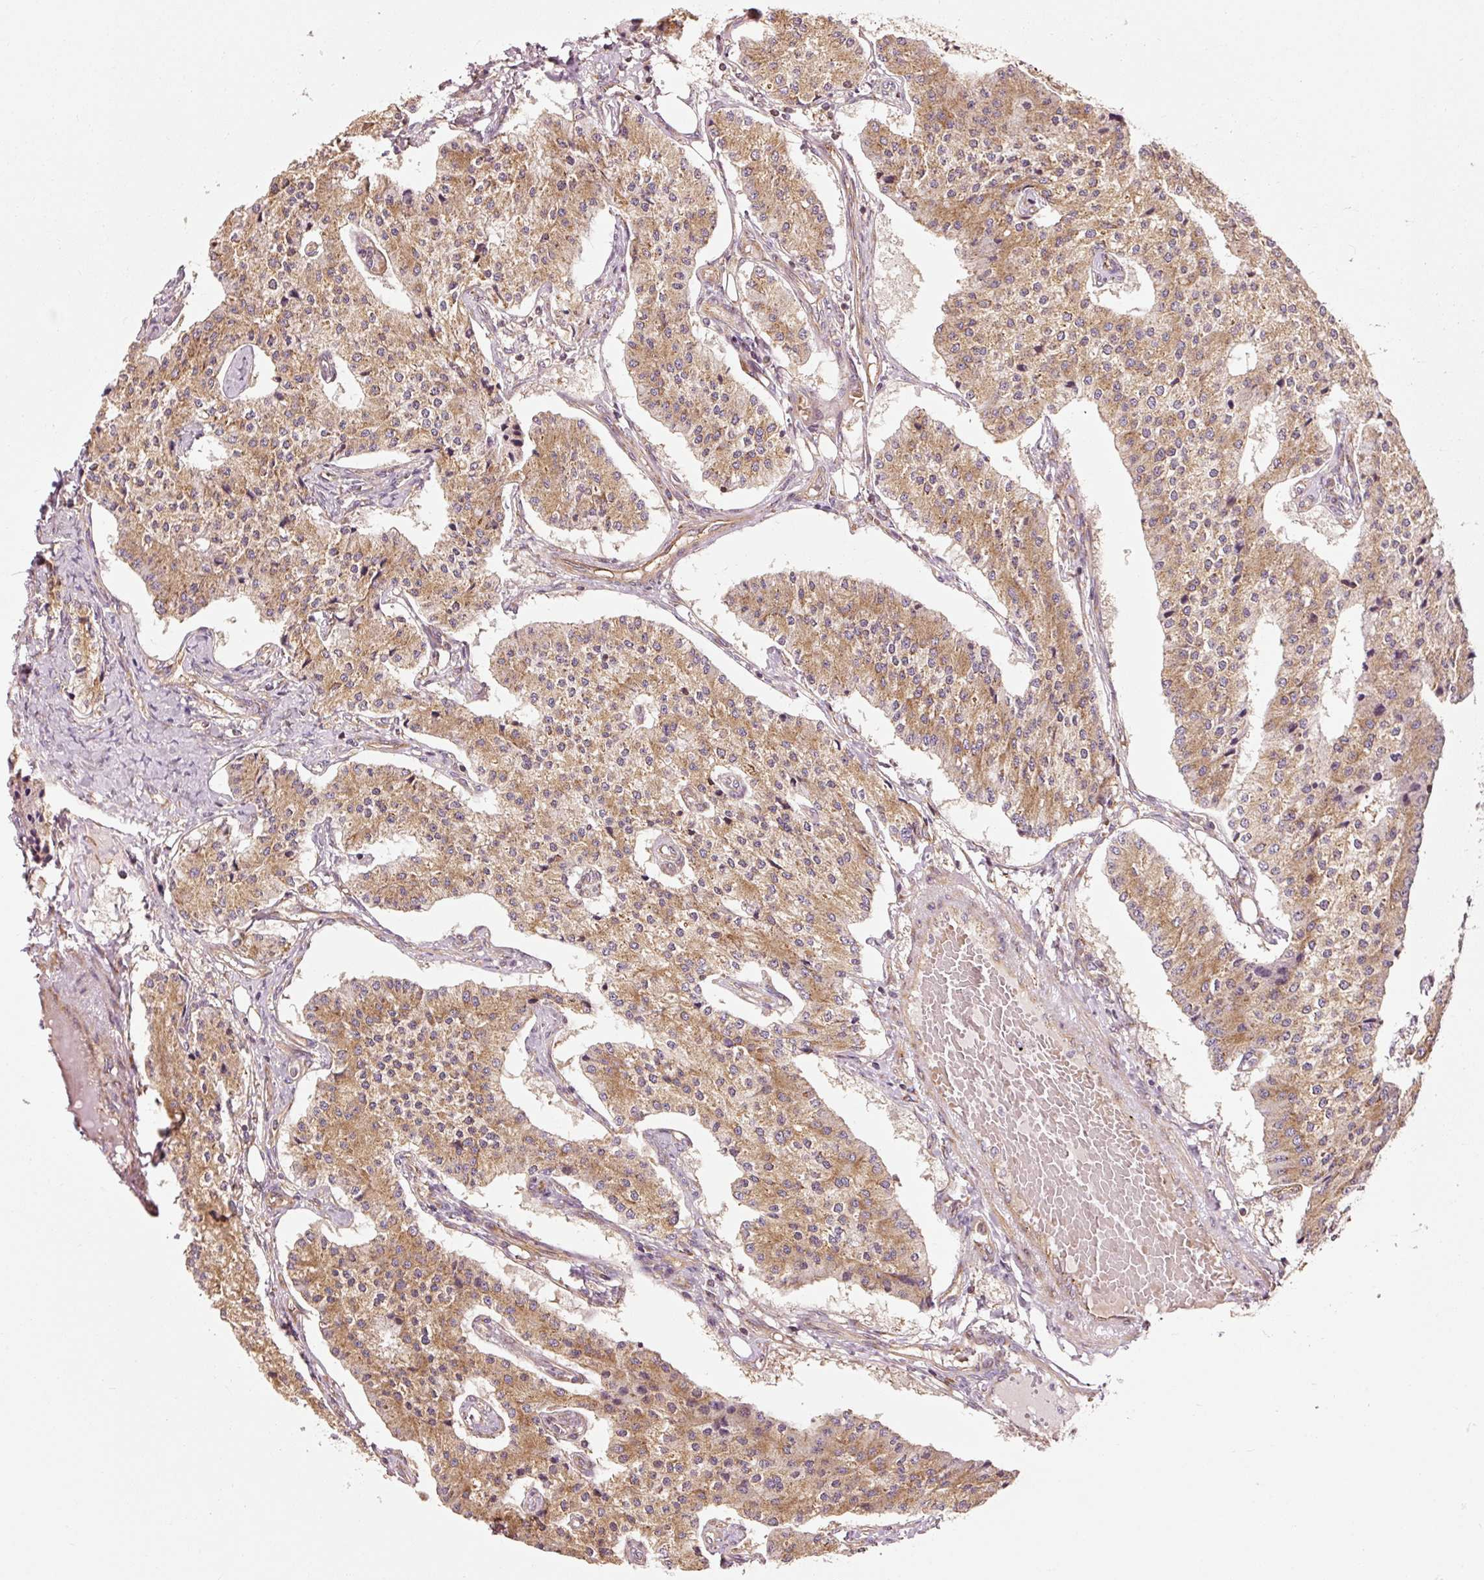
{"staining": {"intensity": "moderate", "quantity": ">75%", "location": "cytoplasmic/membranous"}, "tissue": "carcinoid", "cell_type": "Tumor cells", "image_type": "cancer", "snomed": [{"axis": "morphology", "description": "Carcinoid, malignant, NOS"}, {"axis": "topography", "description": "Colon"}], "caption": "About >75% of tumor cells in carcinoid display moderate cytoplasmic/membranous protein positivity as visualized by brown immunohistochemical staining.", "gene": "ISCU", "patient": {"sex": "female", "age": 52}}